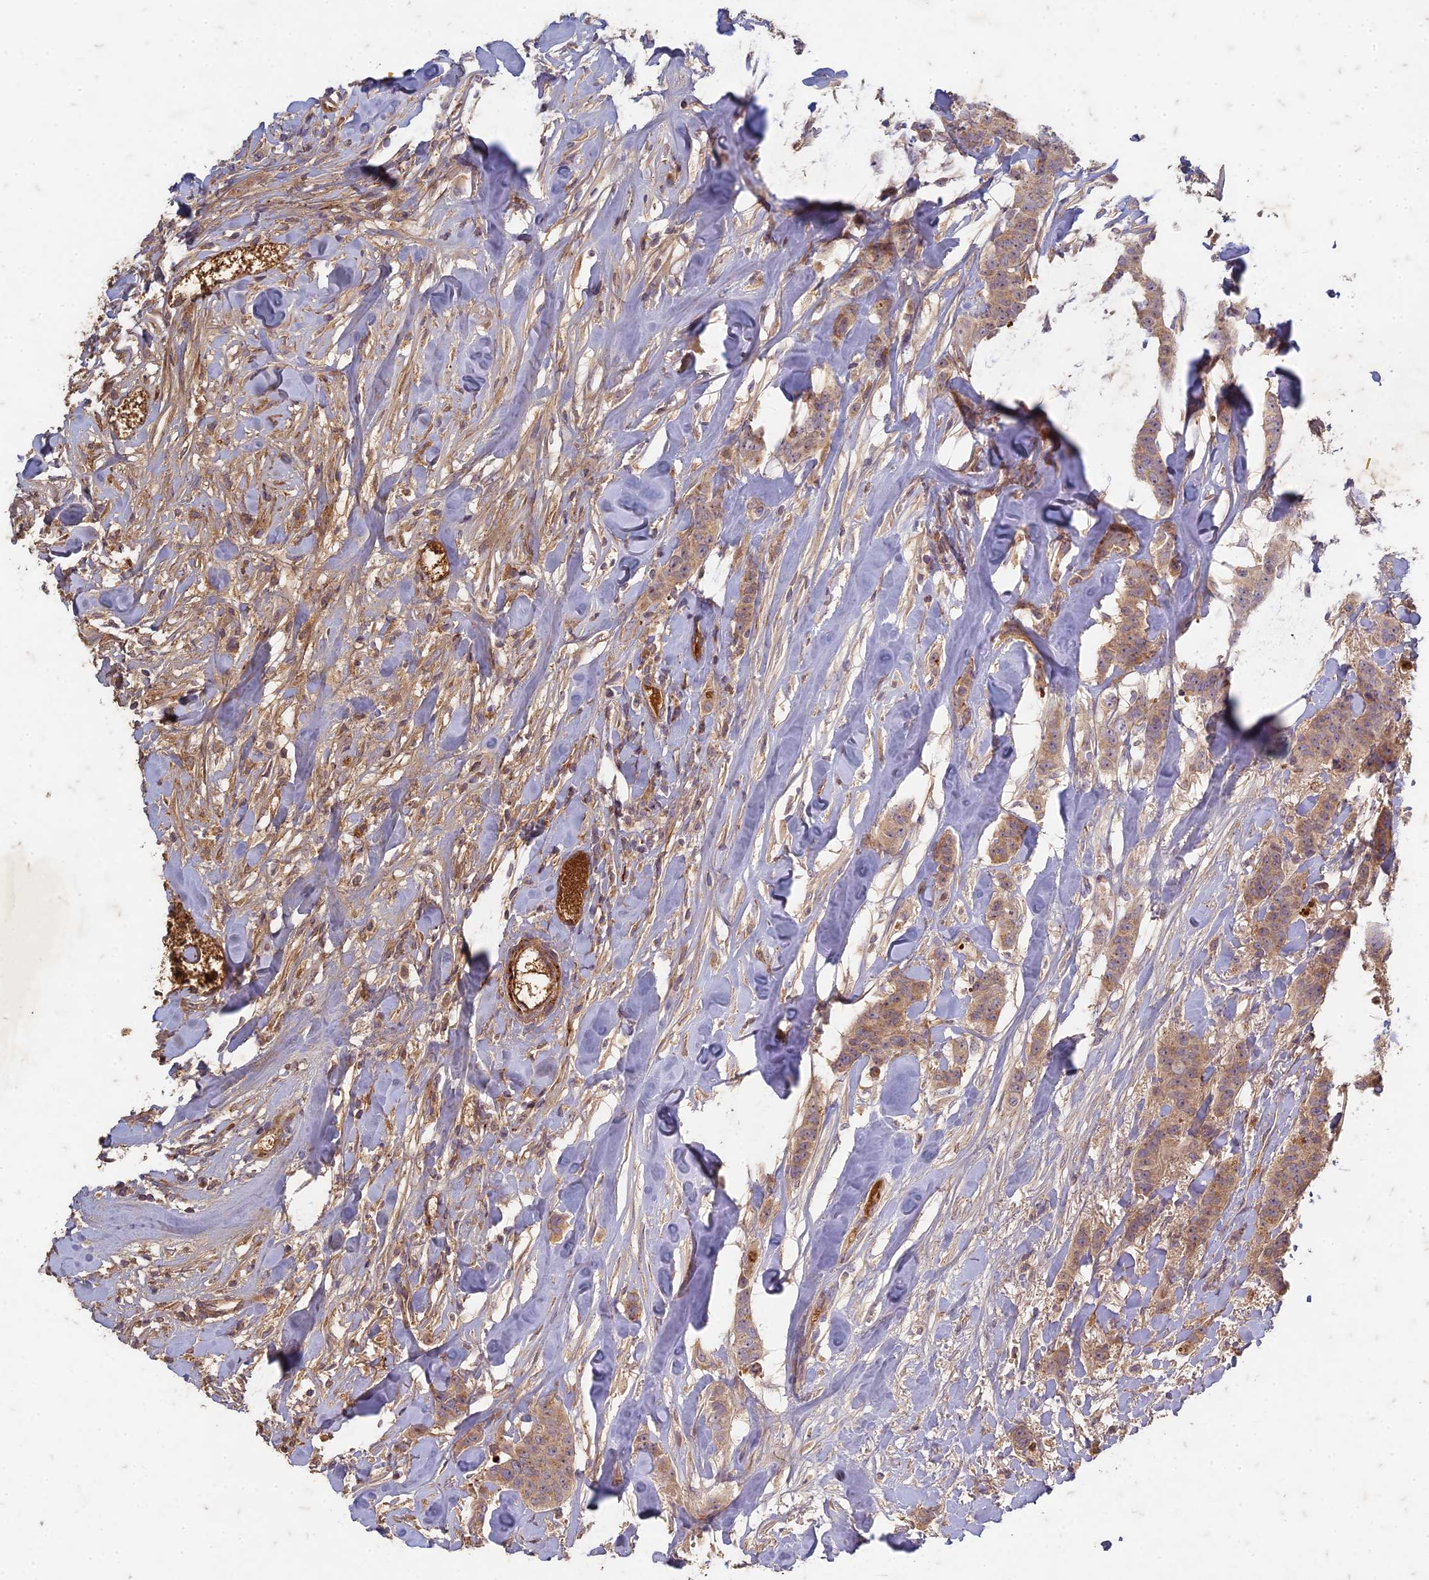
{"staining": {"intensity": "moderate", "quantity": ">75%", "location": "cytoplasmic/membranous"}, "tissue": "breast cancer", "cell_type": "Tumor cells", "image_type": "cancer", "snomed": [{"axis": "morphology", "description": "Duct carcinoma"}, {"axis": "topography", "description": "Breast"}], "caption": "Immunohistochemical staining of human breast cancer (invasive ductal carcinoma) reveals medium levels of moderate cytoplasmic/membranous protein expression in about >75% of tumor cells. (Brightfield microscopy of DAB IHC at high magnification).", "gene": "TCF25", "patient": {"sex": "female", "age": 40}}